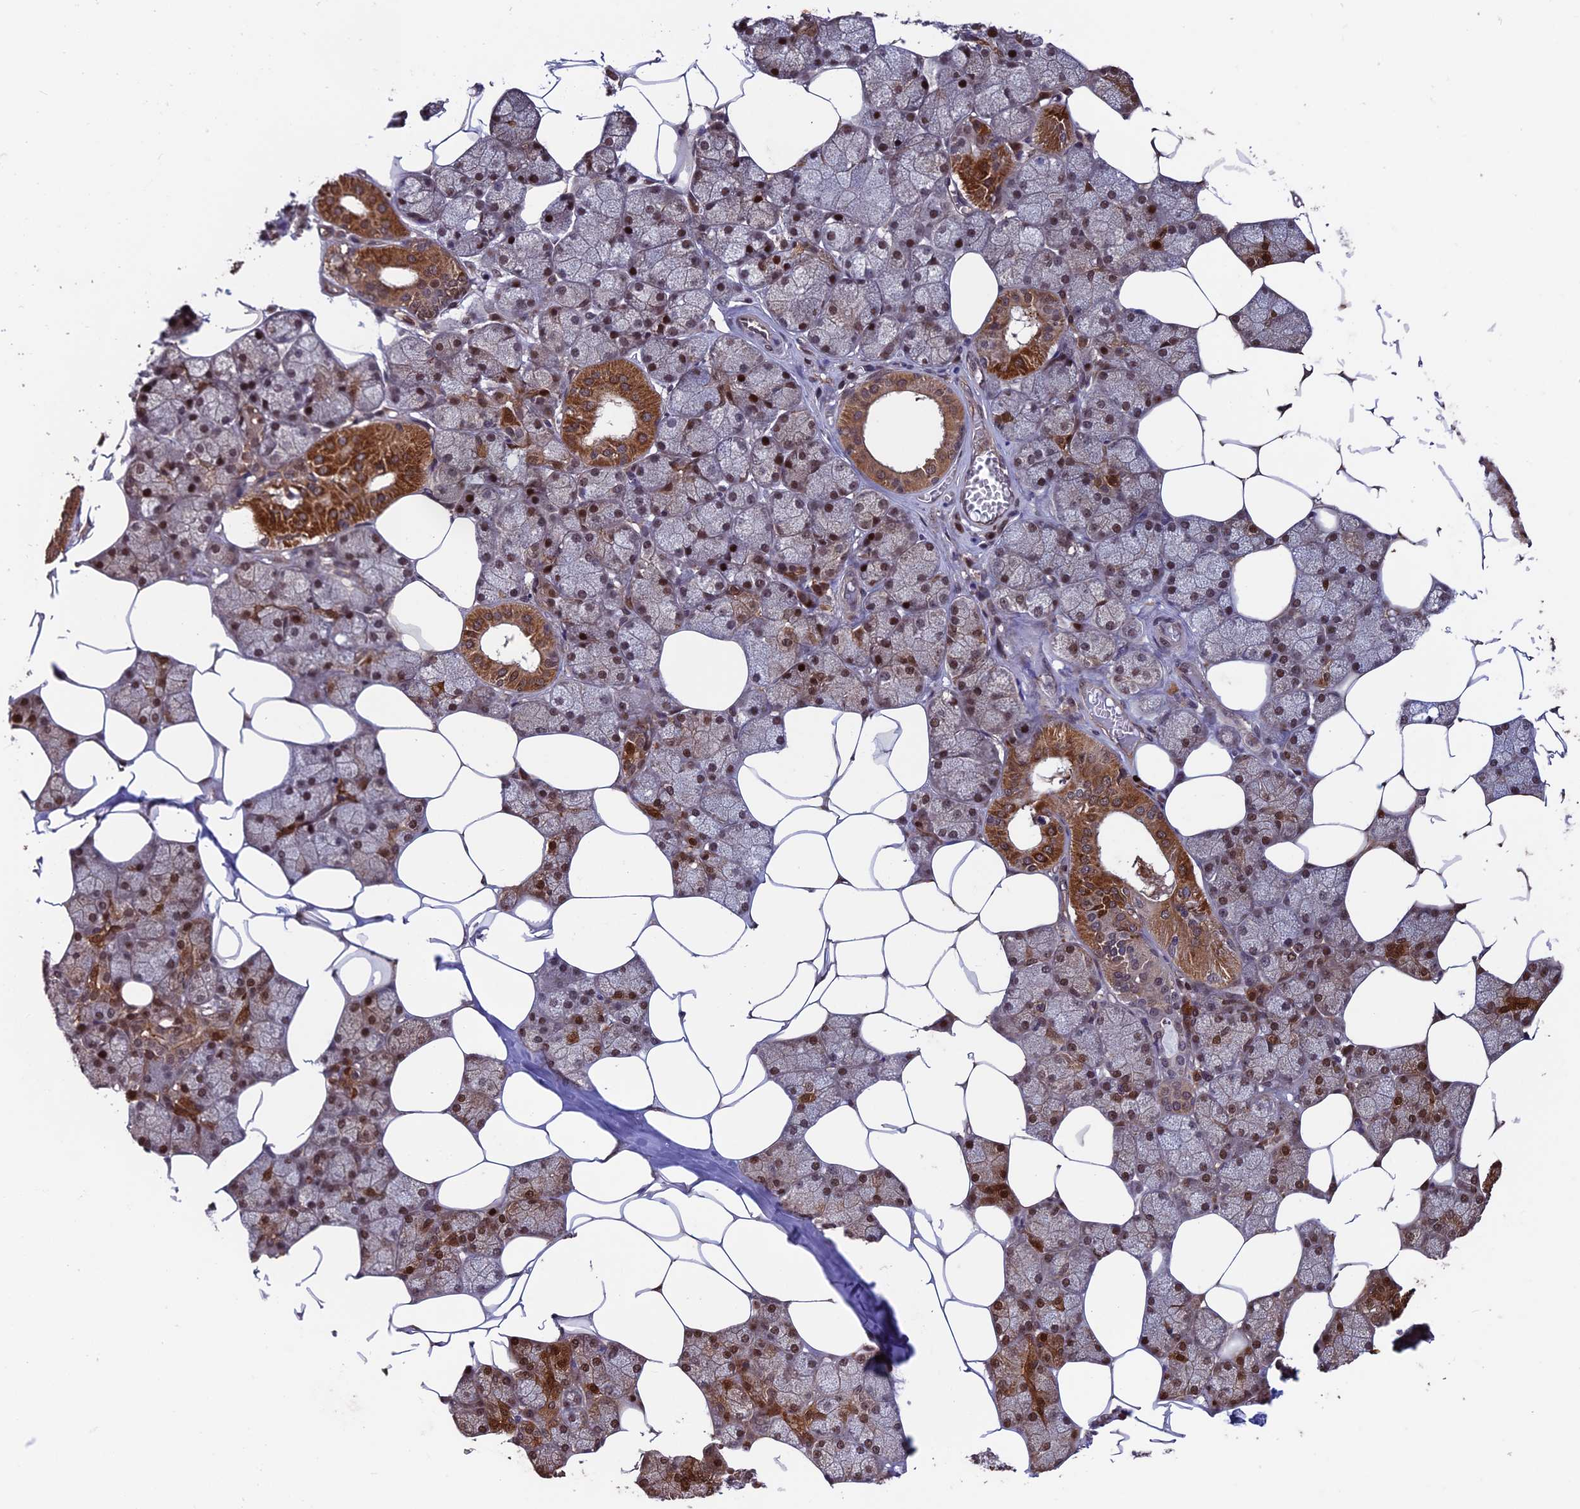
{"staining": {"intensity": "strong", "quantity": "25%-75%", "location": "cytoplasmic/membranous,nuclear"}, "tissue": "salivary gland", "cell_type": "Glandular cells", "image_type": "normal", "snomed": [{"axis": "morphology", "description": "Normal tissue, NOS"}, {"axis": "topography", "description": "Salivary gland"}], "caption": "Benign salivary gland displays strong cytoplasmic/membranous,nuclear expression in approximately 25%-75% of glandular cells, visualized by immunohistochemistry. Using DAB (3,3'-diaminobenzidine) (brown) and hematoxylin (blue) stains, captured at high magnification using brightfield microscopy.", "gene": "MAST2", "patient": {"sex": "male", "age": 62}}